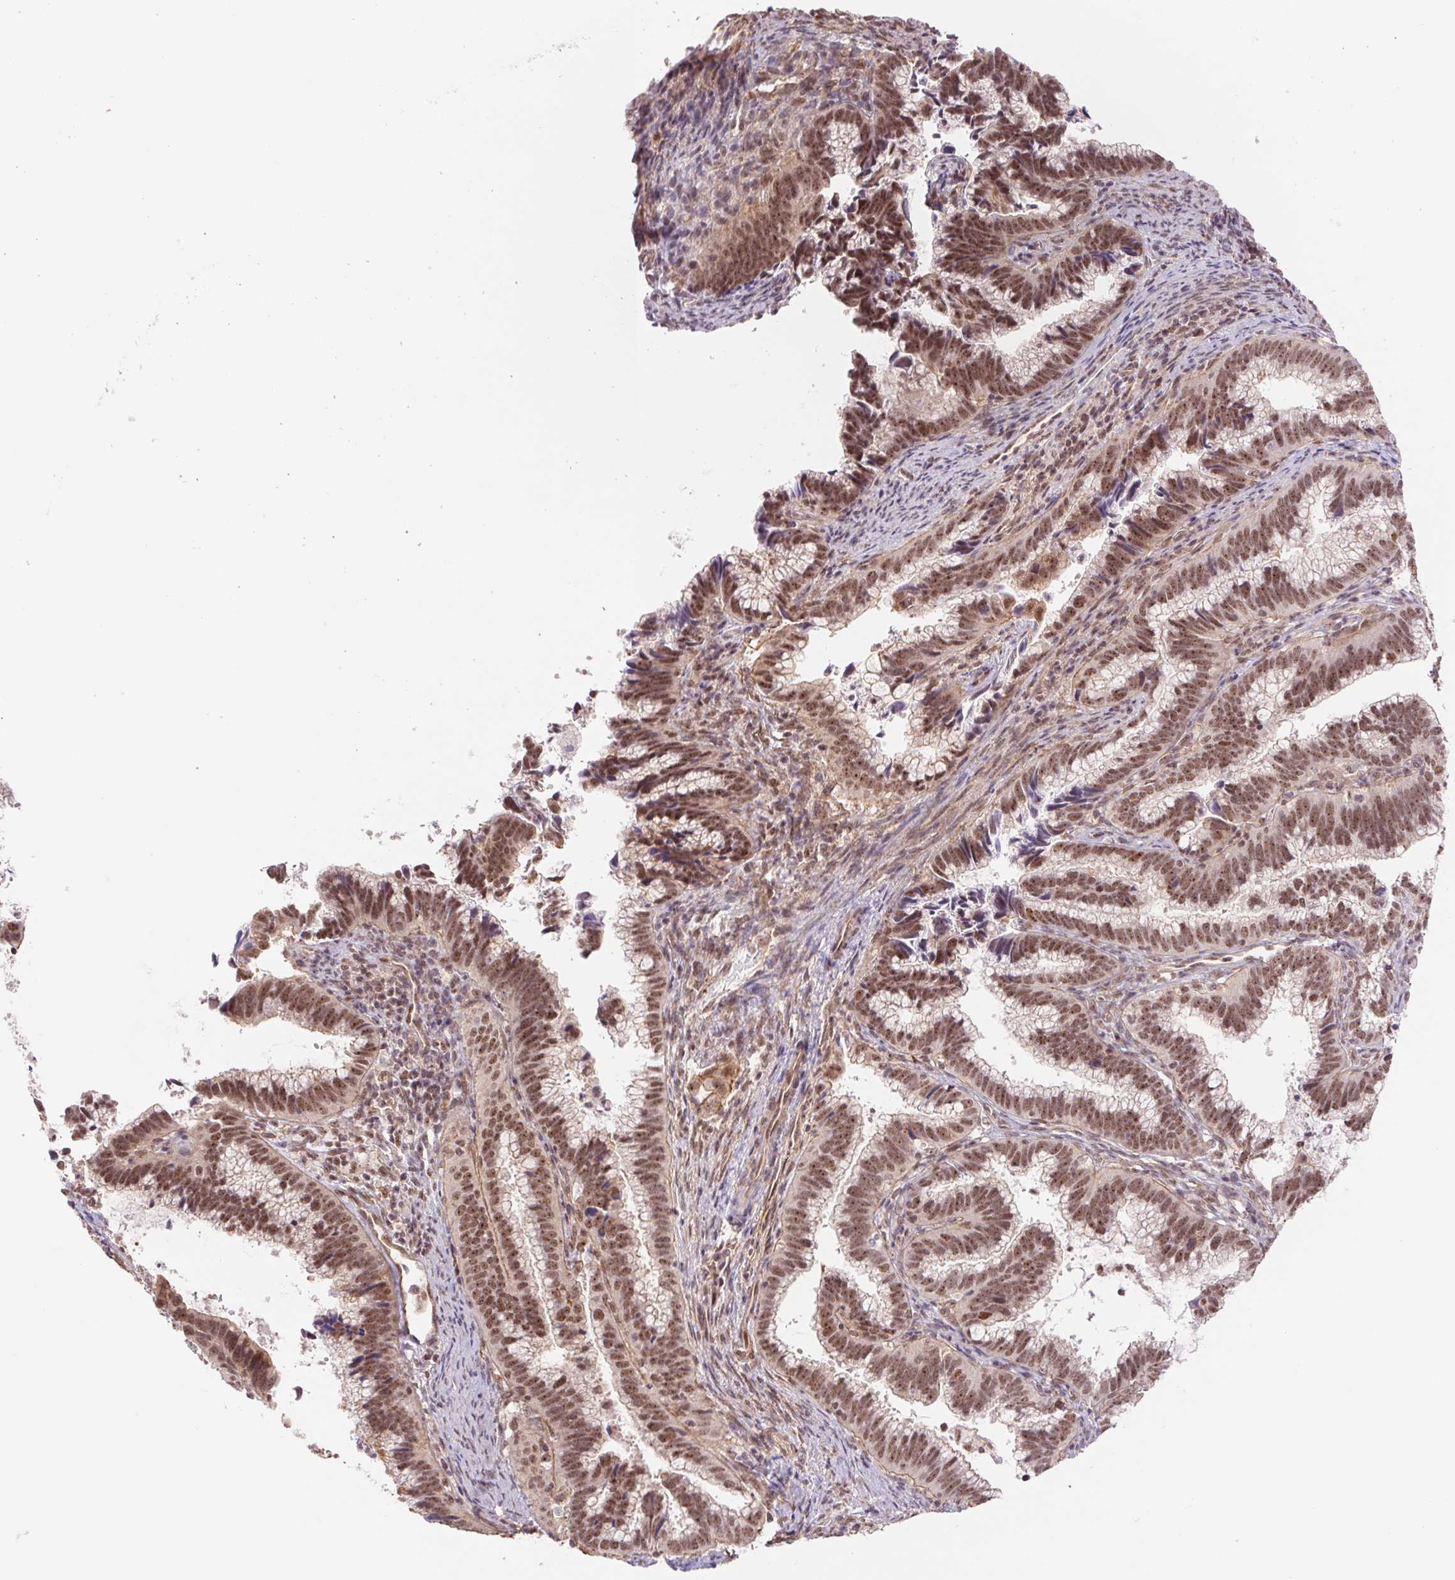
{"staining": {"intensity": "moderate", "quantity": ">75%", "location": "nuclear"}, "tissue": "cervical cancer", "cell_type": "Tumor cells", "image_type": "cancer", "snomed": [{"axis": "morphology", "description": "Adenocarcinoma, NOS"}, {"axis": "topography", "description": "Cervix"}], "caption": "Immunohistochemical staining of cervical adenocarcinoma demonstrates medium levels of moderate nuclear protein positivity in approximately >75% of tumor cells. (brown staining indicates protein expression, while blue staining denotes nuclei).", "gene": "CWC25", "patient": {"sex": "female", "age": 61}}